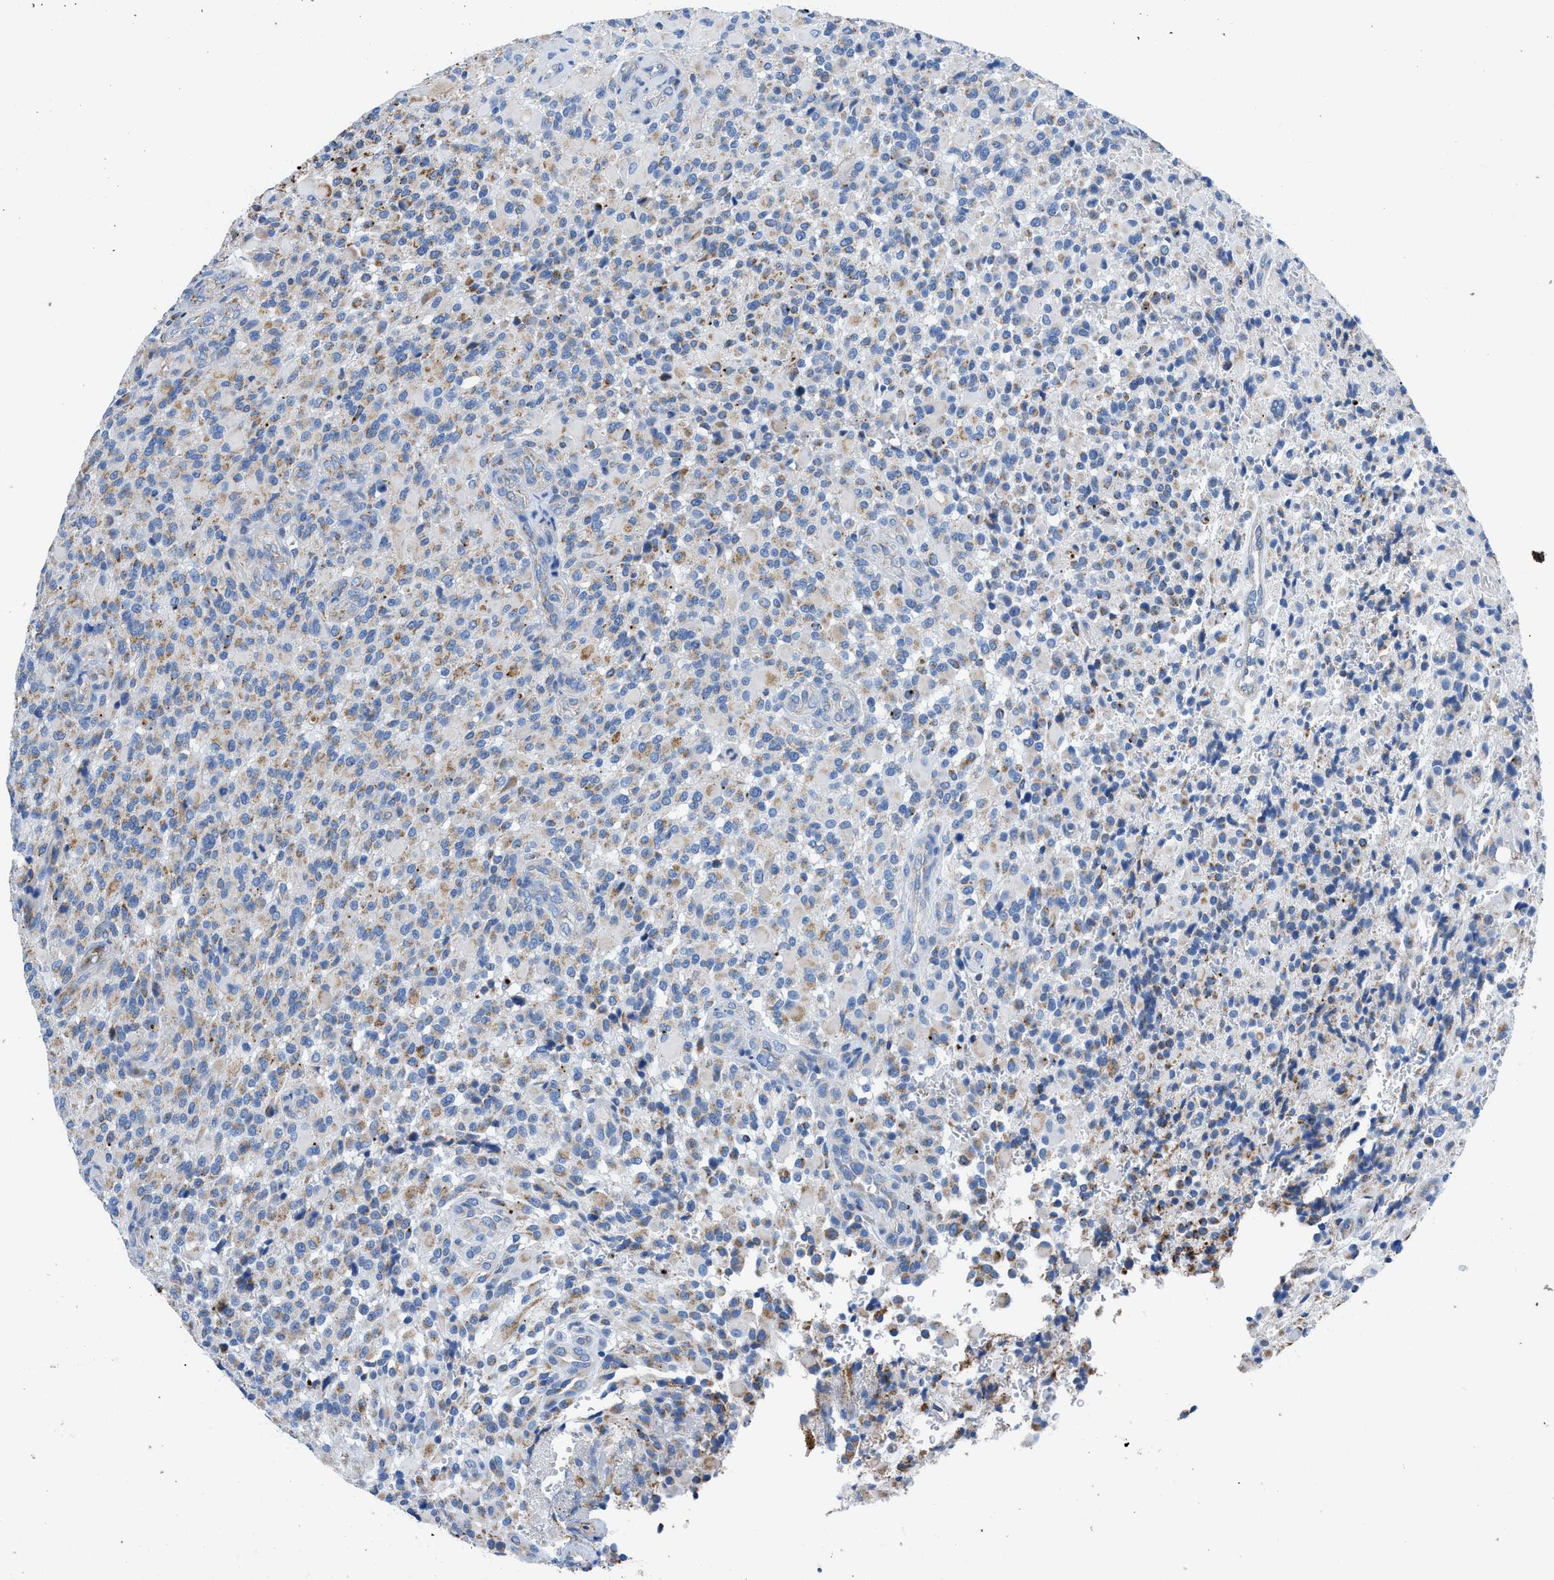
{"staining": {"intensity": "negative", "quantity": "none", "location": "none"}, "tissue": "glioma", "cell_type": "Tumor cells", "image_type": "cancer", "snomed": [{"axis": "morphology", "description": "Glioma, malignant, High grade"}, {"axis": "topography", "description": "Brain"}], "caption": "Immunohistochemistry image of human glioma stained for a protein (brown), which displays no staining in tumor cells.", "gene": "ZDHHC3", "patient": {"sex": "male", "age": 71}}